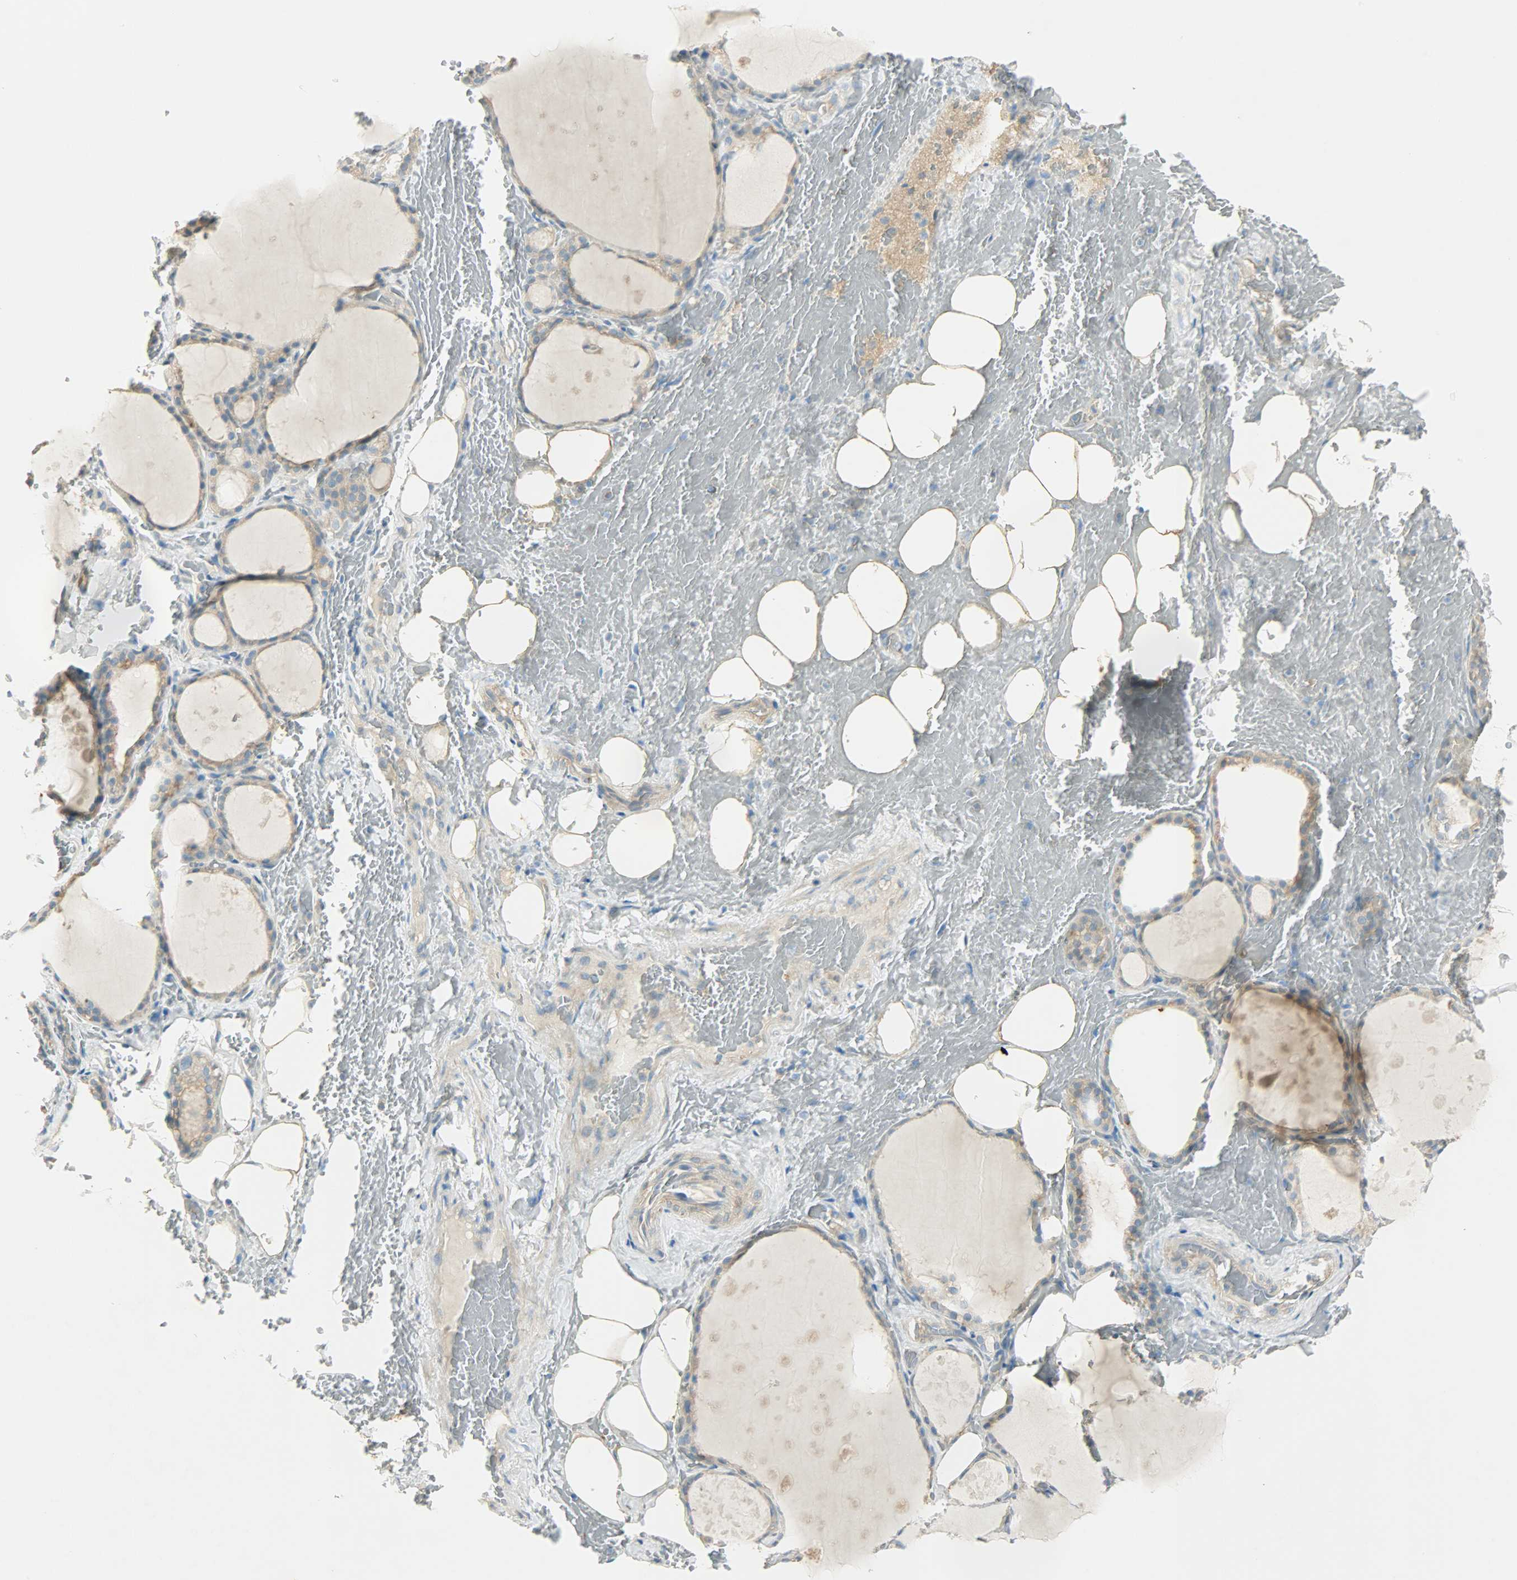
{"staining": {"intensity": "weak", "quantity": "25%-75%", "location": "cytoplasmic/membranous"}, "tissue": "thyroid gland", "cell_type": "Glandular cells", "image_type": "normal", "snomed": [{"axis": "morphology", "description": "Normal tissue, NOS"}, {"axis": "topography", "description": "Thyroid gland"}], "caption": "IHC (DAB) staining of unremarkable human thyroid gland exhibits weak cytoplasmic/membranous protein staining in approximately 25%-75% of glandular cells. Nuclei are stained in blue.", "gene": "TSC22D2", "patient": {"sex": "male", "age": 61}}